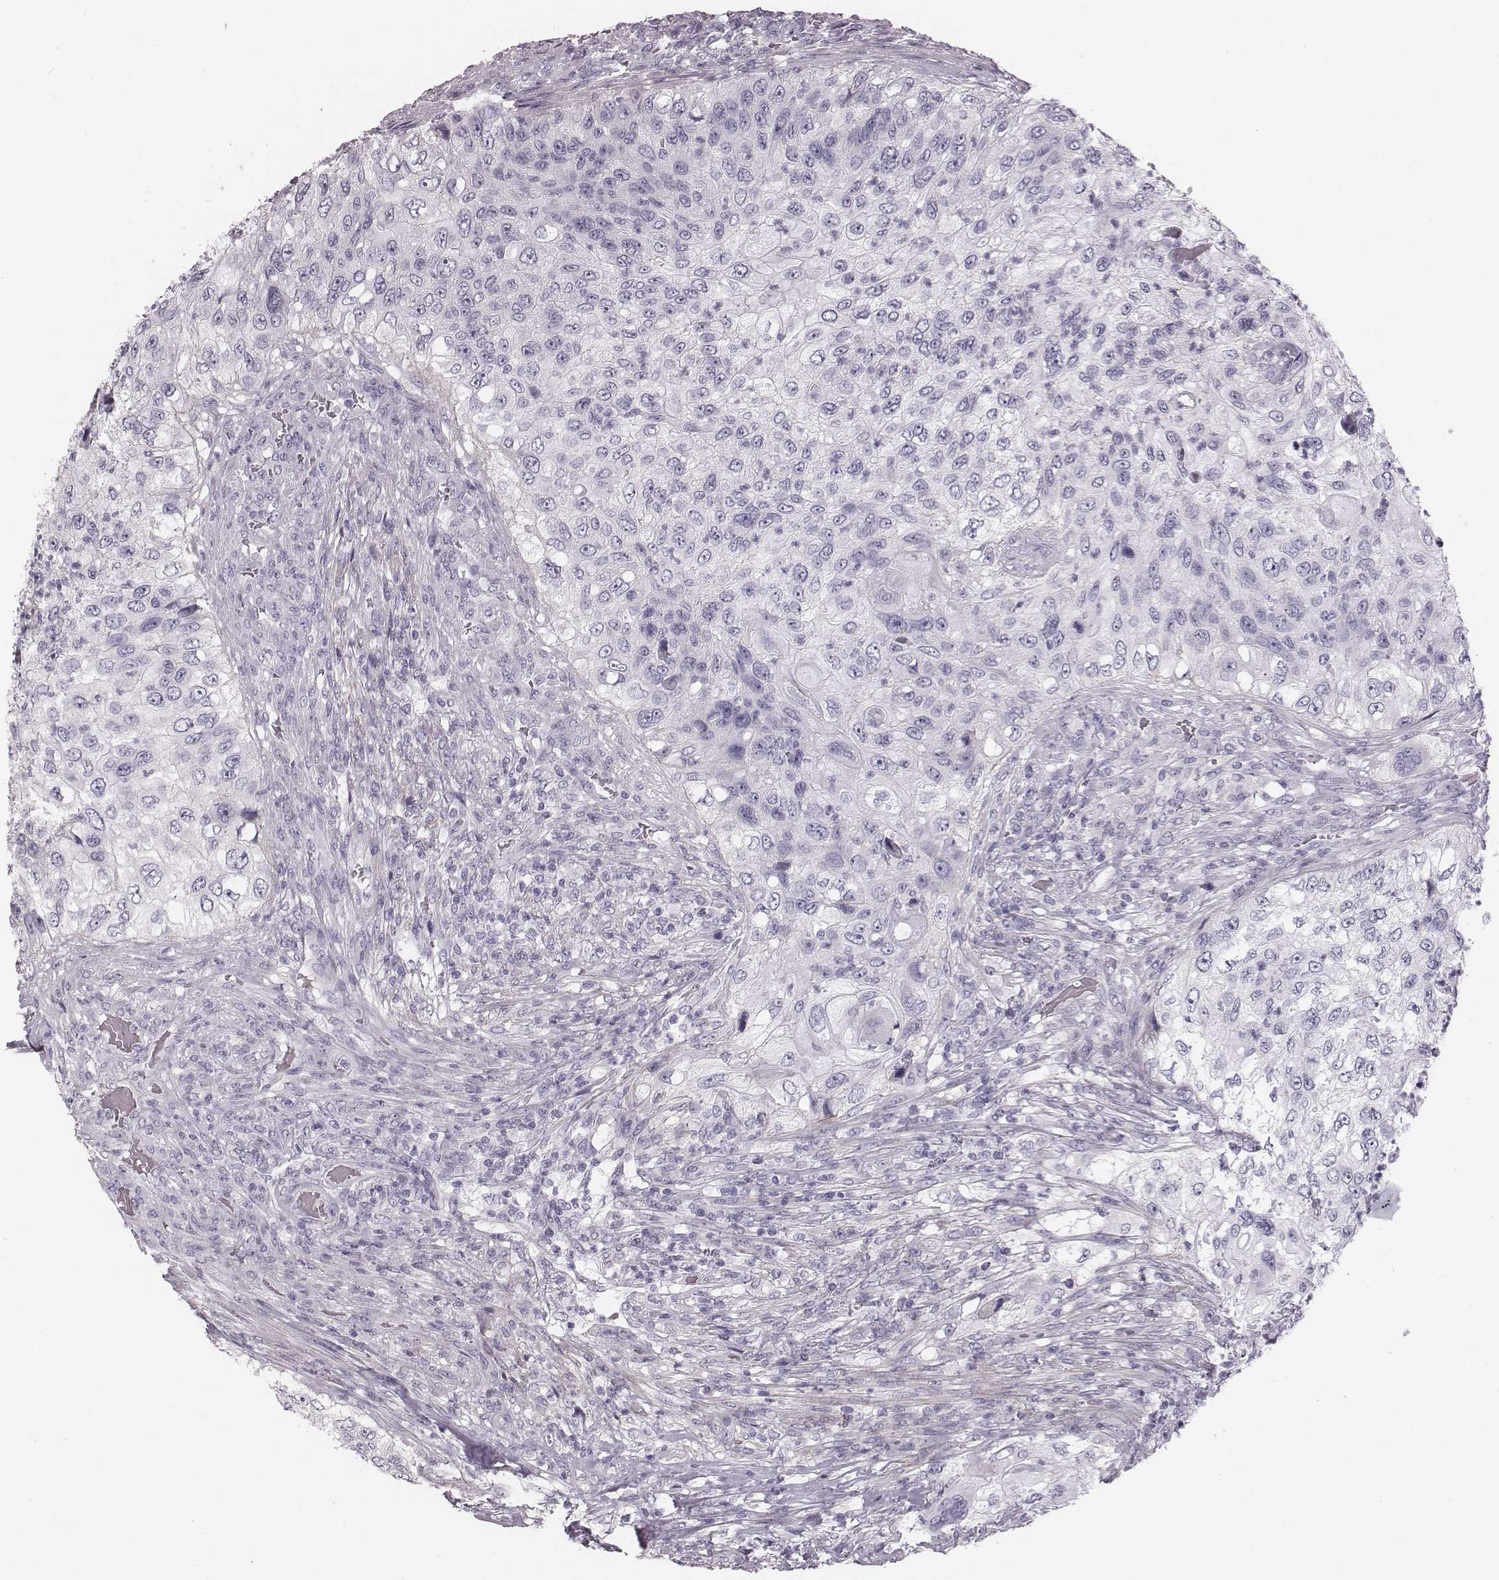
{"staining": {"intensity": "negative", "quantity": "none", "location": "none"}, "tissue": "urothelial cancer", "cell_type": "Tumor cells", "image_type": "cancer", "snomed": [{"axis": "morphology", "description": "Urothelial carcinoma, High grade"}, {"axis": "topography", "description": "Urinary bladder"}], "caption": "A high-resolution micrograph shows IHC staining of urothelial cancer, which demonstrates no significant positivity in tumor cells.", "gene": "CRISP1", "patient": {"sex": "female", "age": 60}}